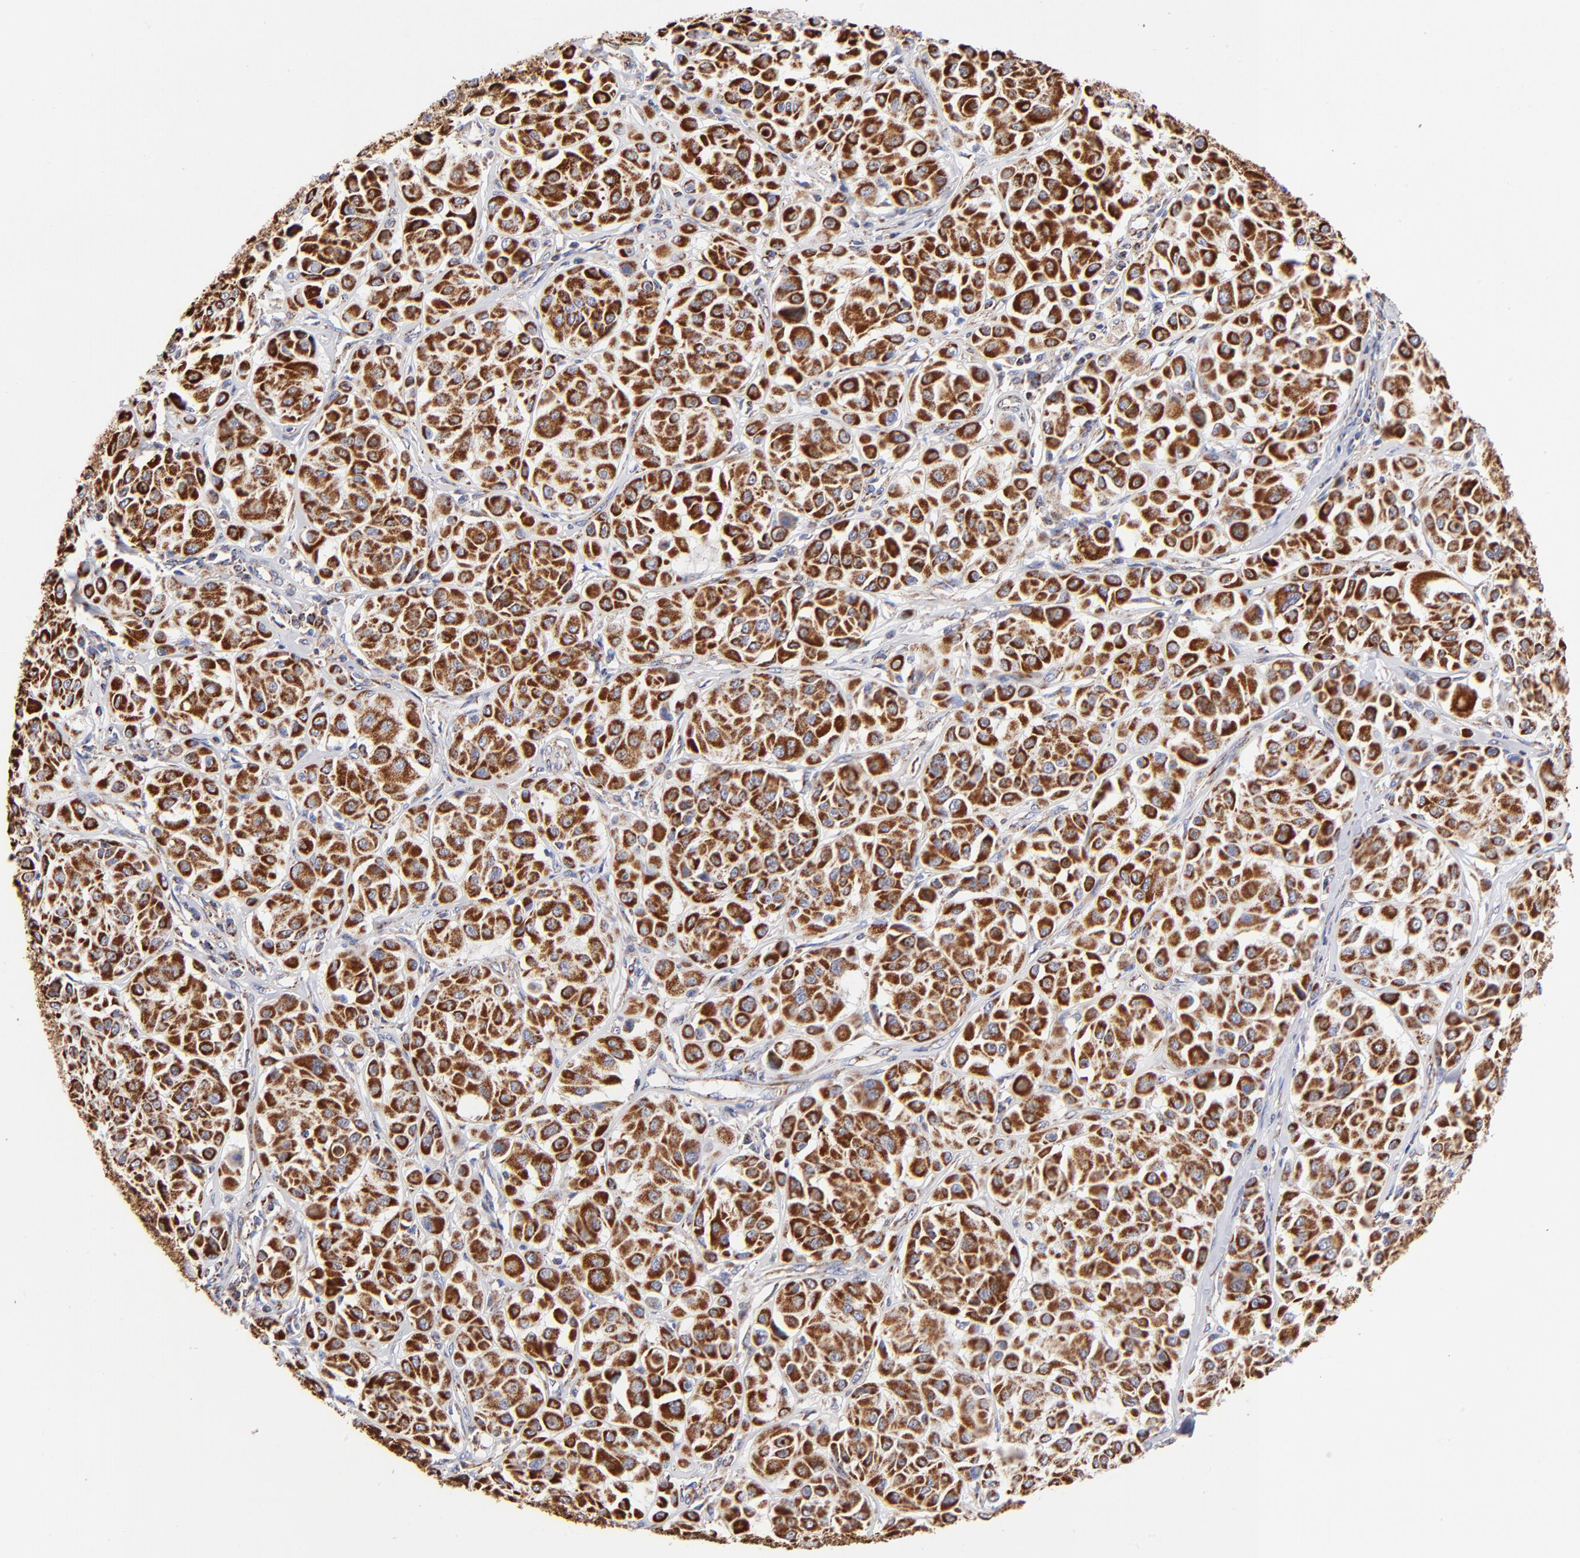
{"staining": {"intensity": "strong", "quantity": ">75%", "location": "cytoplasmic/membranous"}, "tissue": "melanoma", "cell_type": "Tumor cells", "image_type": "cancer", "snomed": [{"axis": "morphology", "description": "Malignant melanoma, Metastatic site"}, {"axis": "topography", "description": "Soft tissue"}], "caption": "A micrograph of melanoma stained for a protein displays strong cytoplasmic/membranous brown staining in tumor cells. Ihc stains the protein in brown and the nuclei are stained blue.", "gene": "PHB1", "patient": {"sex": "male", "age": 41}}